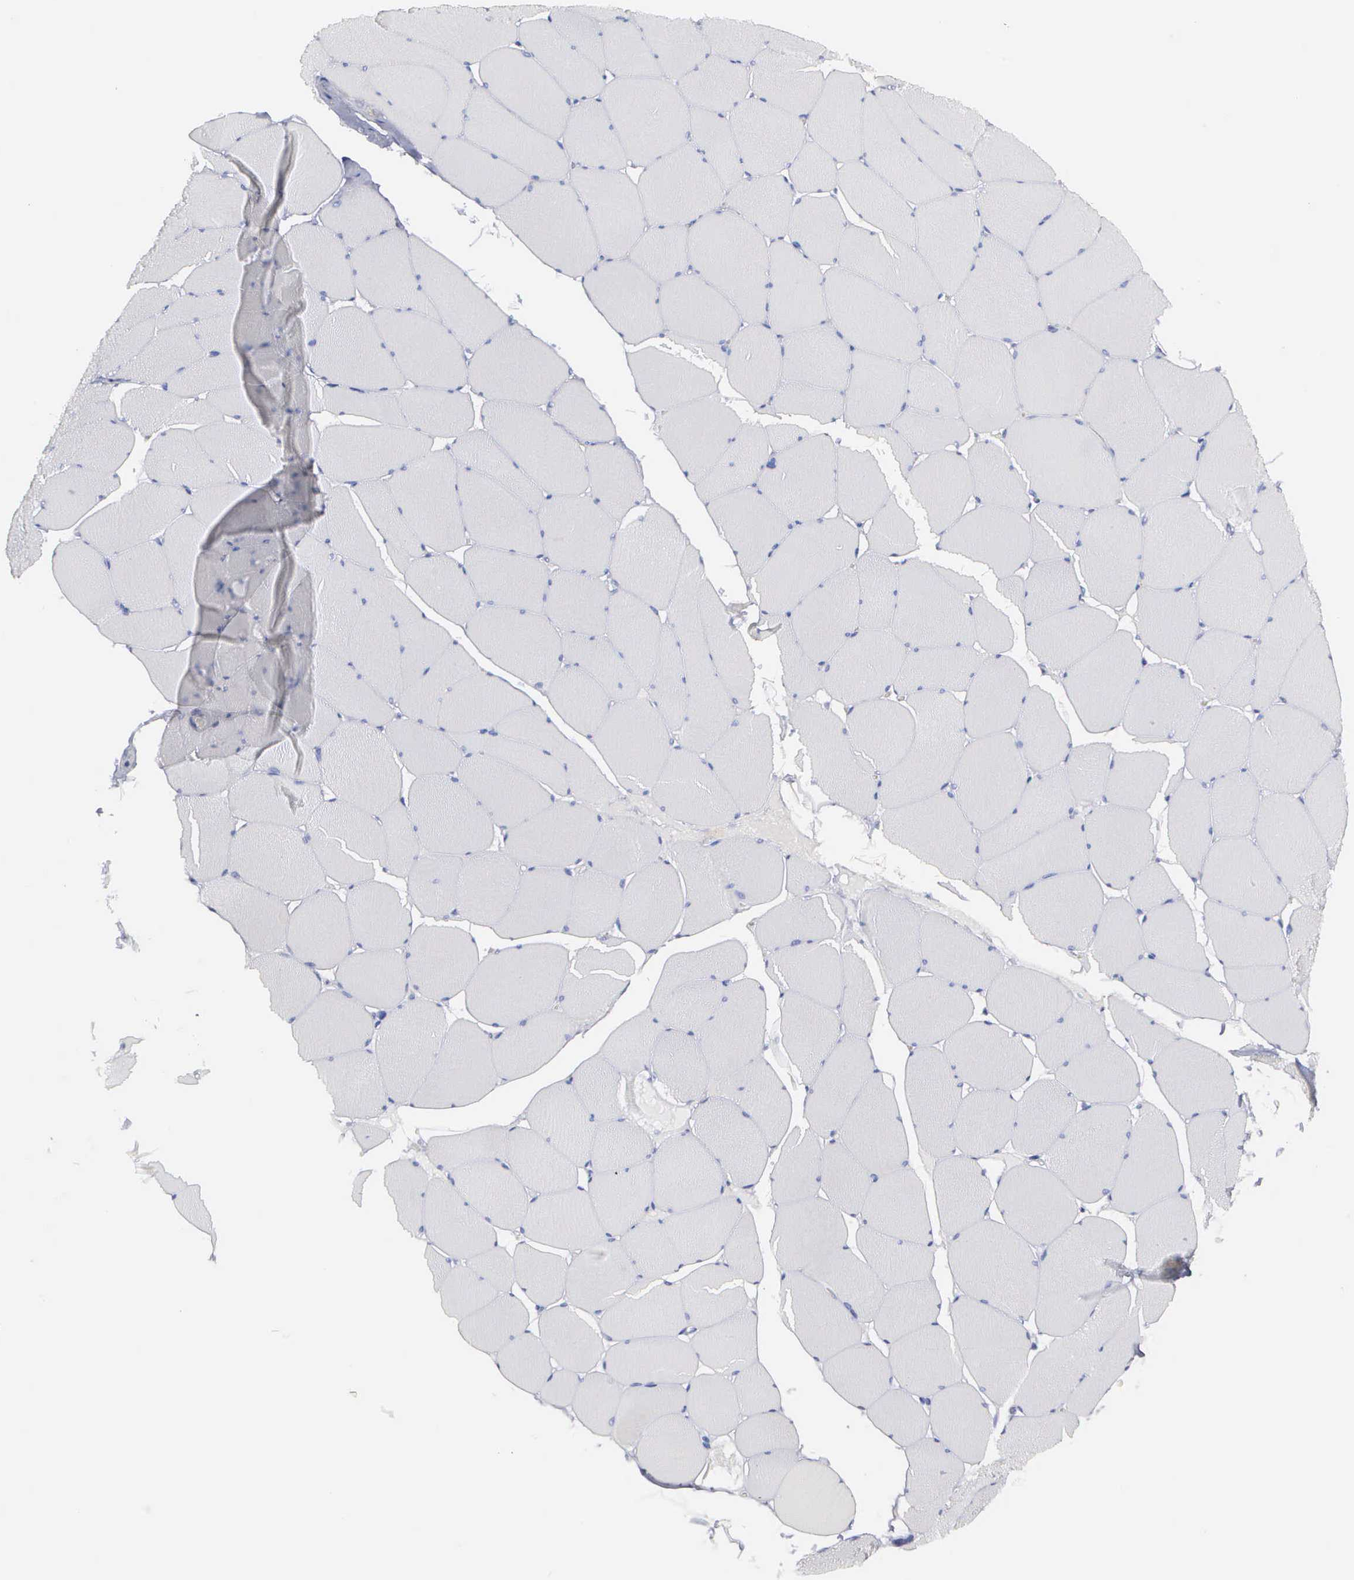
{"staining": {"intensity": "negative", "quantity": "none", "location": "none"}, "tissue": "skeletal muscle", "cell_type": "Myocytes", "image_type": "normal", "snomed": [{"axis": "morphology", "description": "Normal tissue, NOS"}, {"axis": "topography", "description": "Skeletal muscle"}, {"axis": "topography", "description": "Salivary gland"}], "caption": "This histopathology image is of unremarkable skeletal muscle stained with IHC to label a protein in brown with the nuclei are counter-stained blue. There is no positivity in myocytes.", "gene": "CEP170B", "patient": {"sex": "male", "age": 62}}